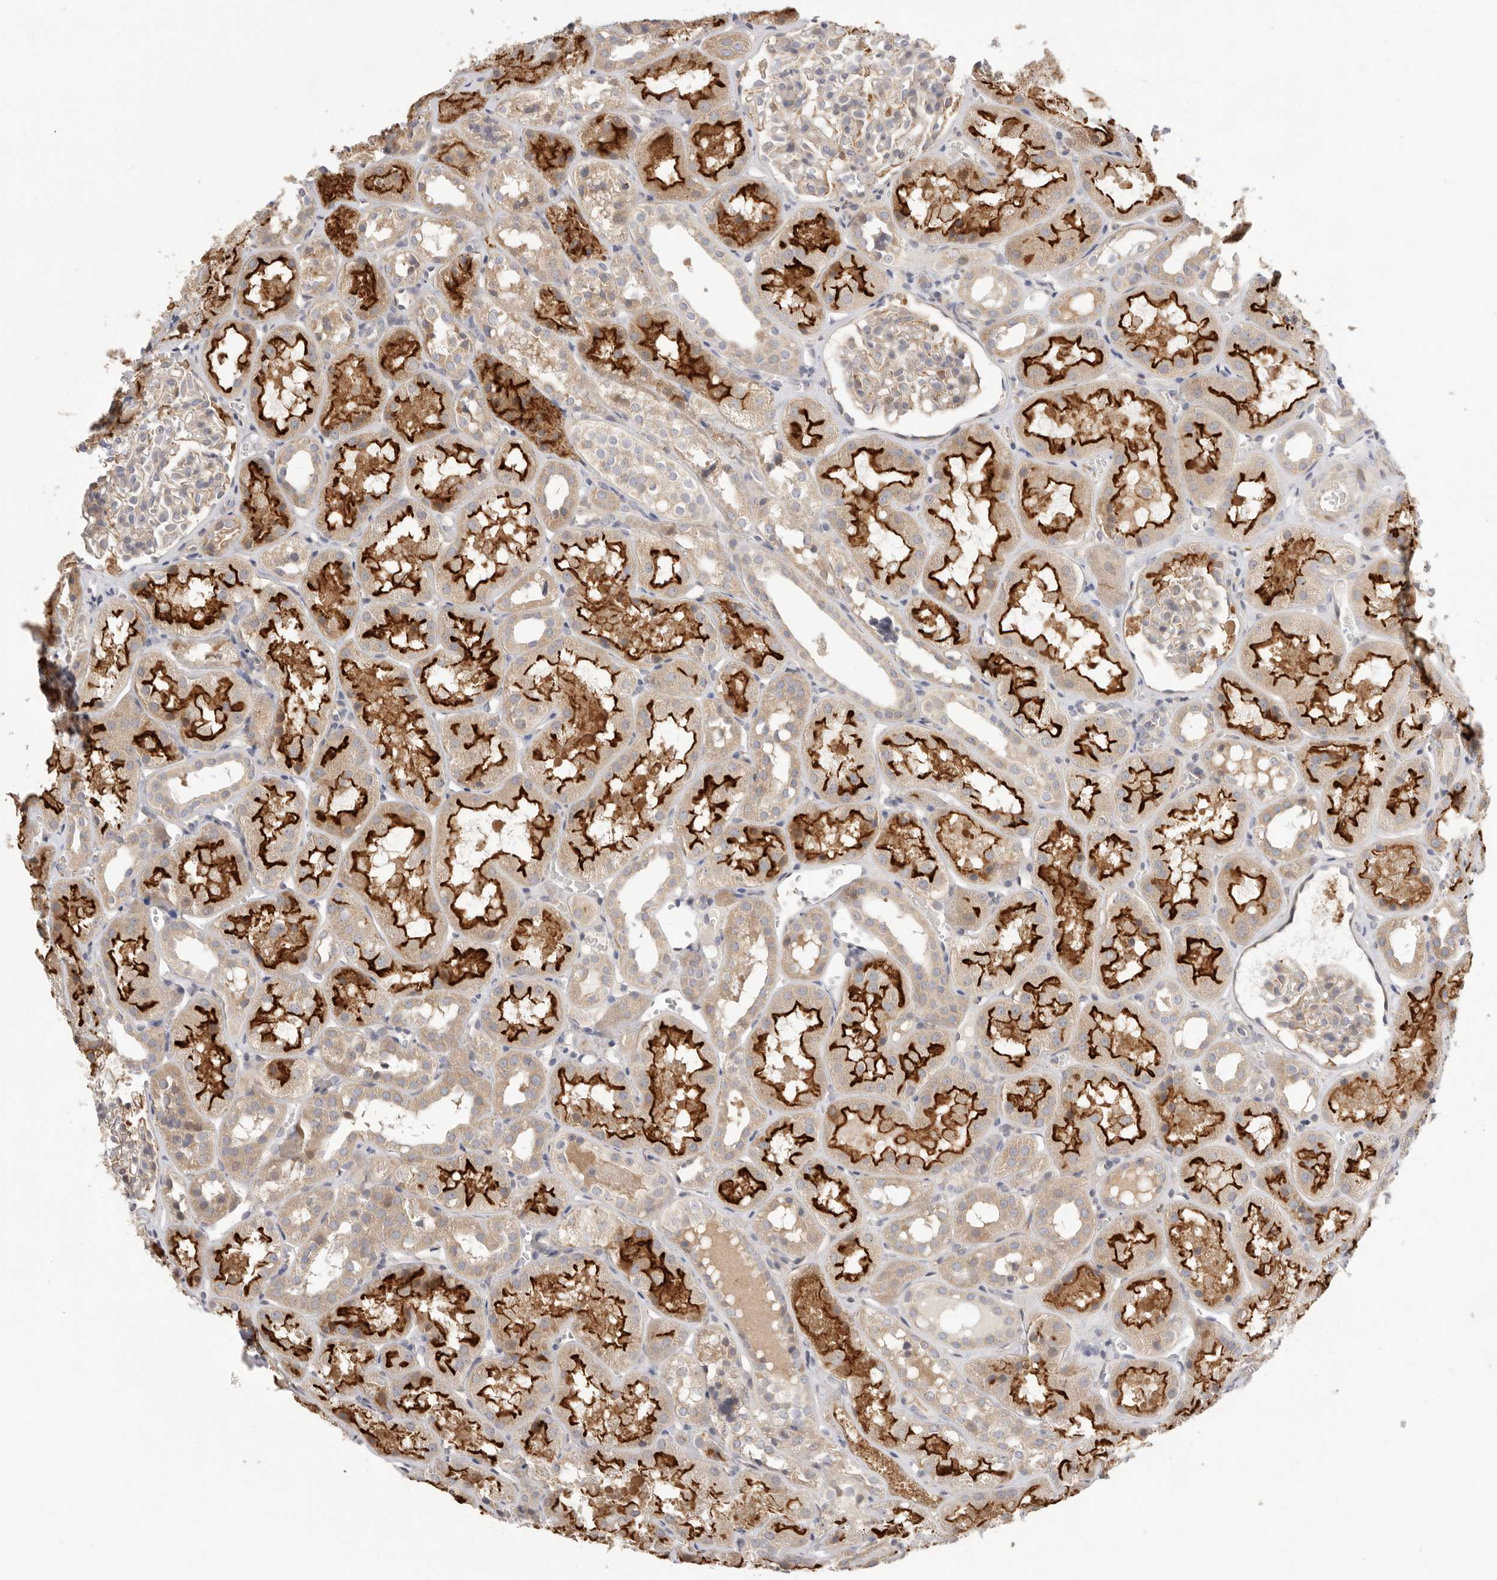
{"staining": {"intensity": "weak", "quantity": "25%-75%", "location": "cytoplasmic/membranous"}, "tissue": "kidney", "cell_type": "Cells in glomeruli", "image_type": "normal", "snomed": [{"axis": "morphology", "description": "Normal tissue, NOS"}, {"axis": "topography", "description": "Kidney"}], "caption": "Unremarkable kidney reveals weak cytoplasmic/membranous staining in about 25%-75% of cells in glomeruli Immunohistochemistry (ihc) stains the protein of interest in brown and the nuclei are stained blue..", "gene": "USH1C", "patient": {"sex": "male", "age": 16}}